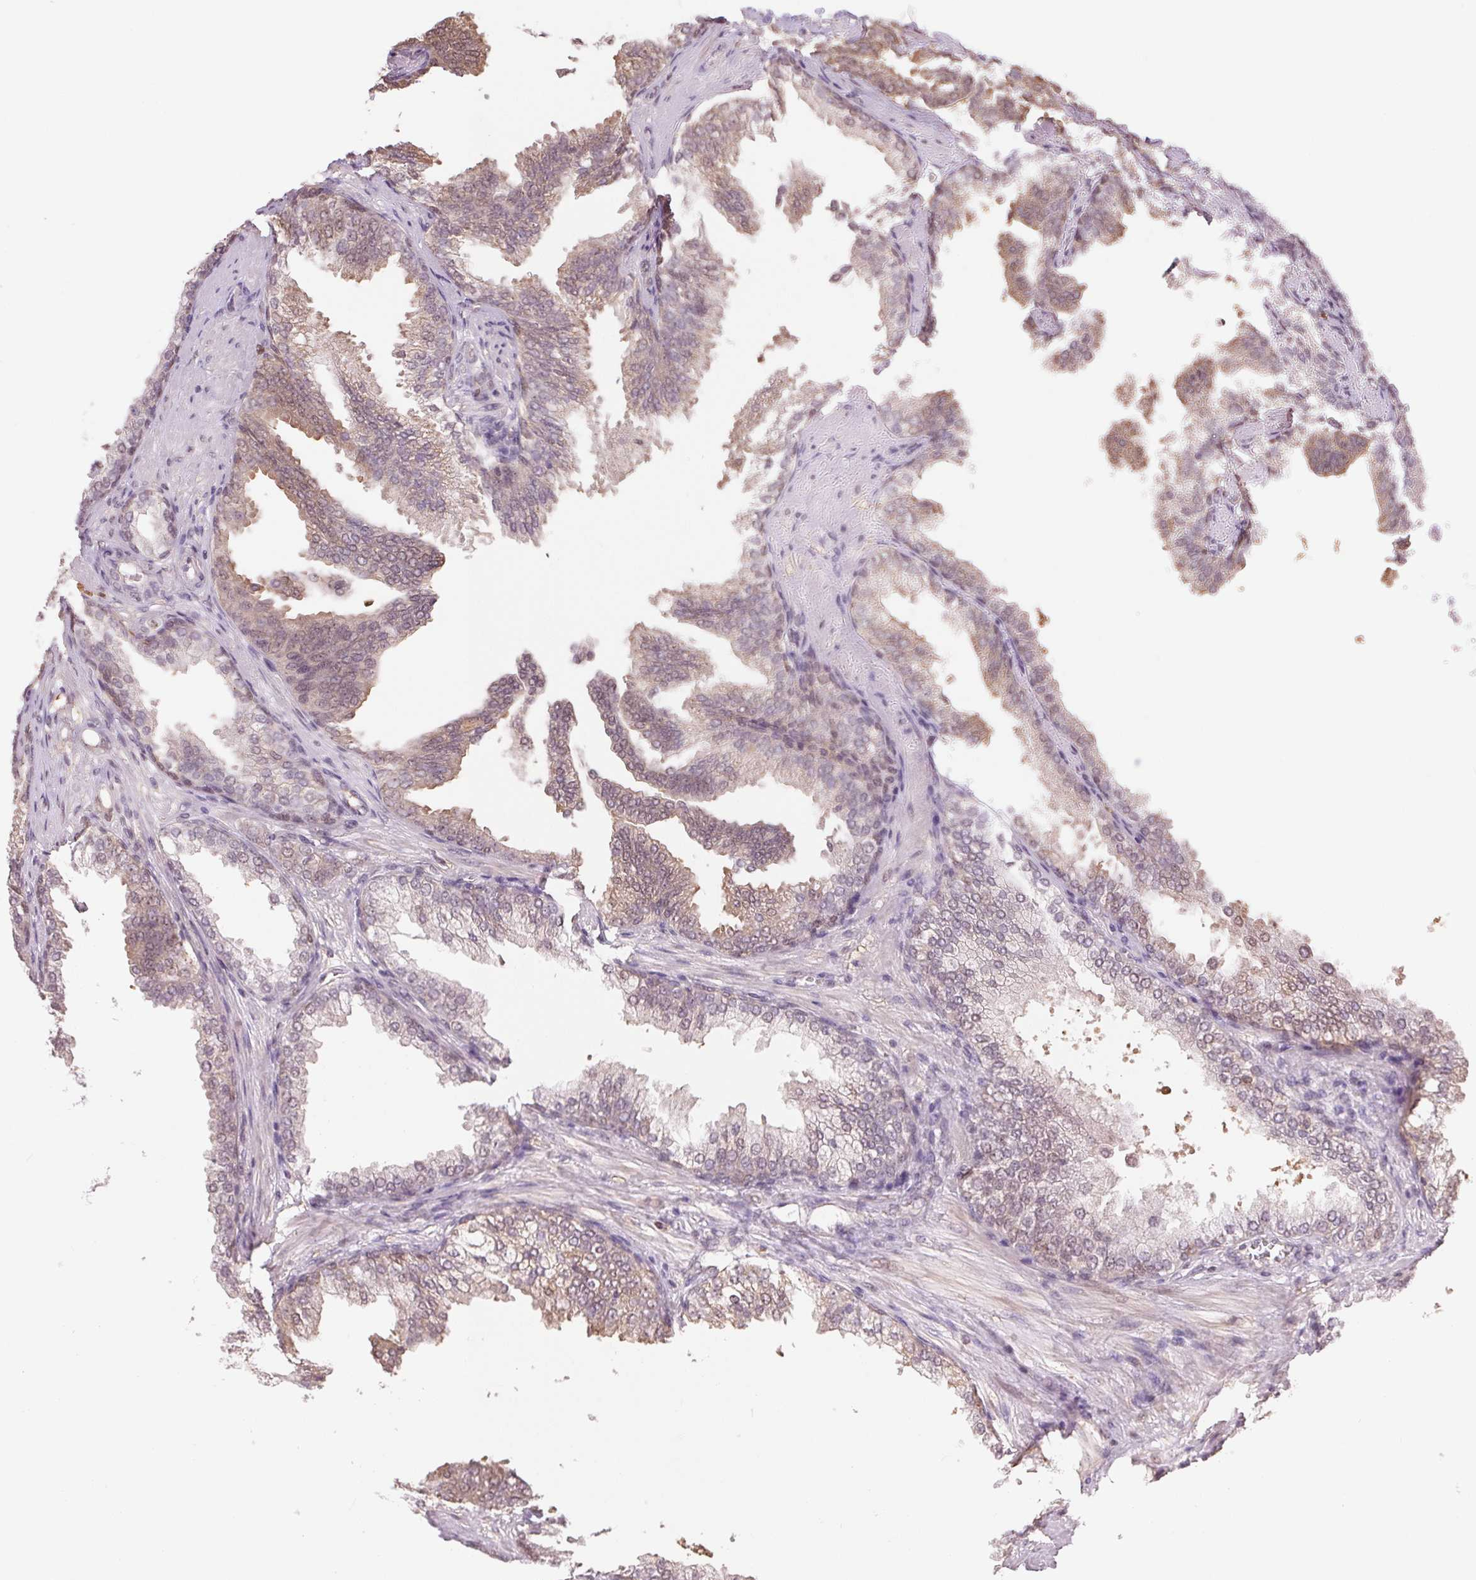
{"staining": {"intensity": "weak", "quantity": "25%-75%", "location": "cytoplasmic/membranous"}, "tissue": "prostate cancer", "cell_type": "Tumor cells", "image_type": "cancer", "snomed": [{"axis": "morphology", "description": "Adenocarcinoma, Low grade"}, {"axis": "topography", "description": "Prostate"}], "caption": "Weak cytoplasmic/membranous expression is identified in approximately 25%-75% of tumor cells in prostate cancer.", "gene": "CDC123", "patient": {"sex": "male", "age": 65}}